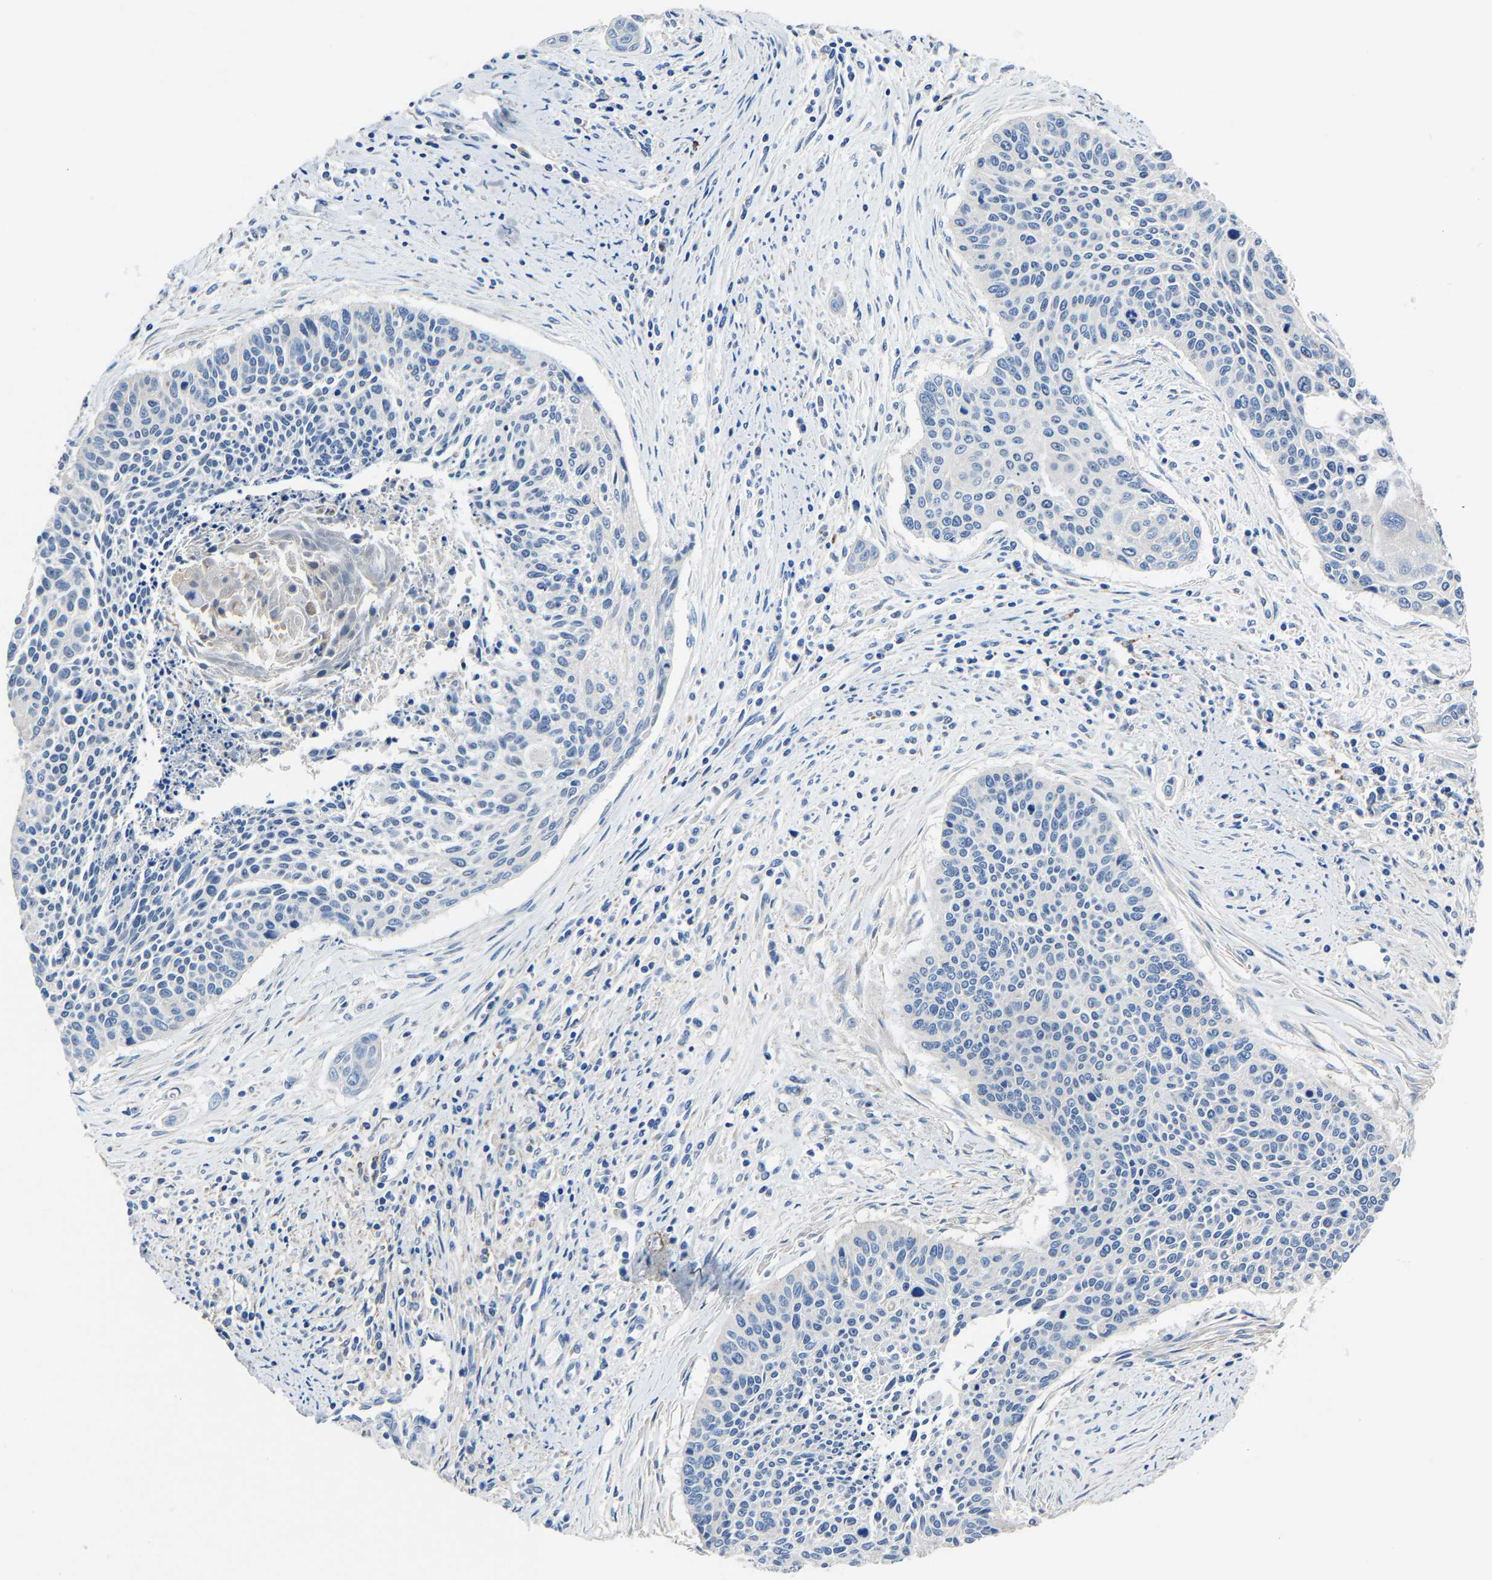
{"staining": {"intensity": "negative", "quantity": "none", "location": "none"}, "tissue": "cervical cancer", "cell_type": "Tumor cells", "image_type": "cancer", "snomed": [{"axis": "morphology", "description": "Squamous cell carcinoma, NOS"}, {"axis": "topography", "description": "Cervix"}], "caption": "IHC of human cervical cancer reveals no positivity in tumor cells.", "gene": "STRBP", "patient": {"sex": "female", "age": 55}}